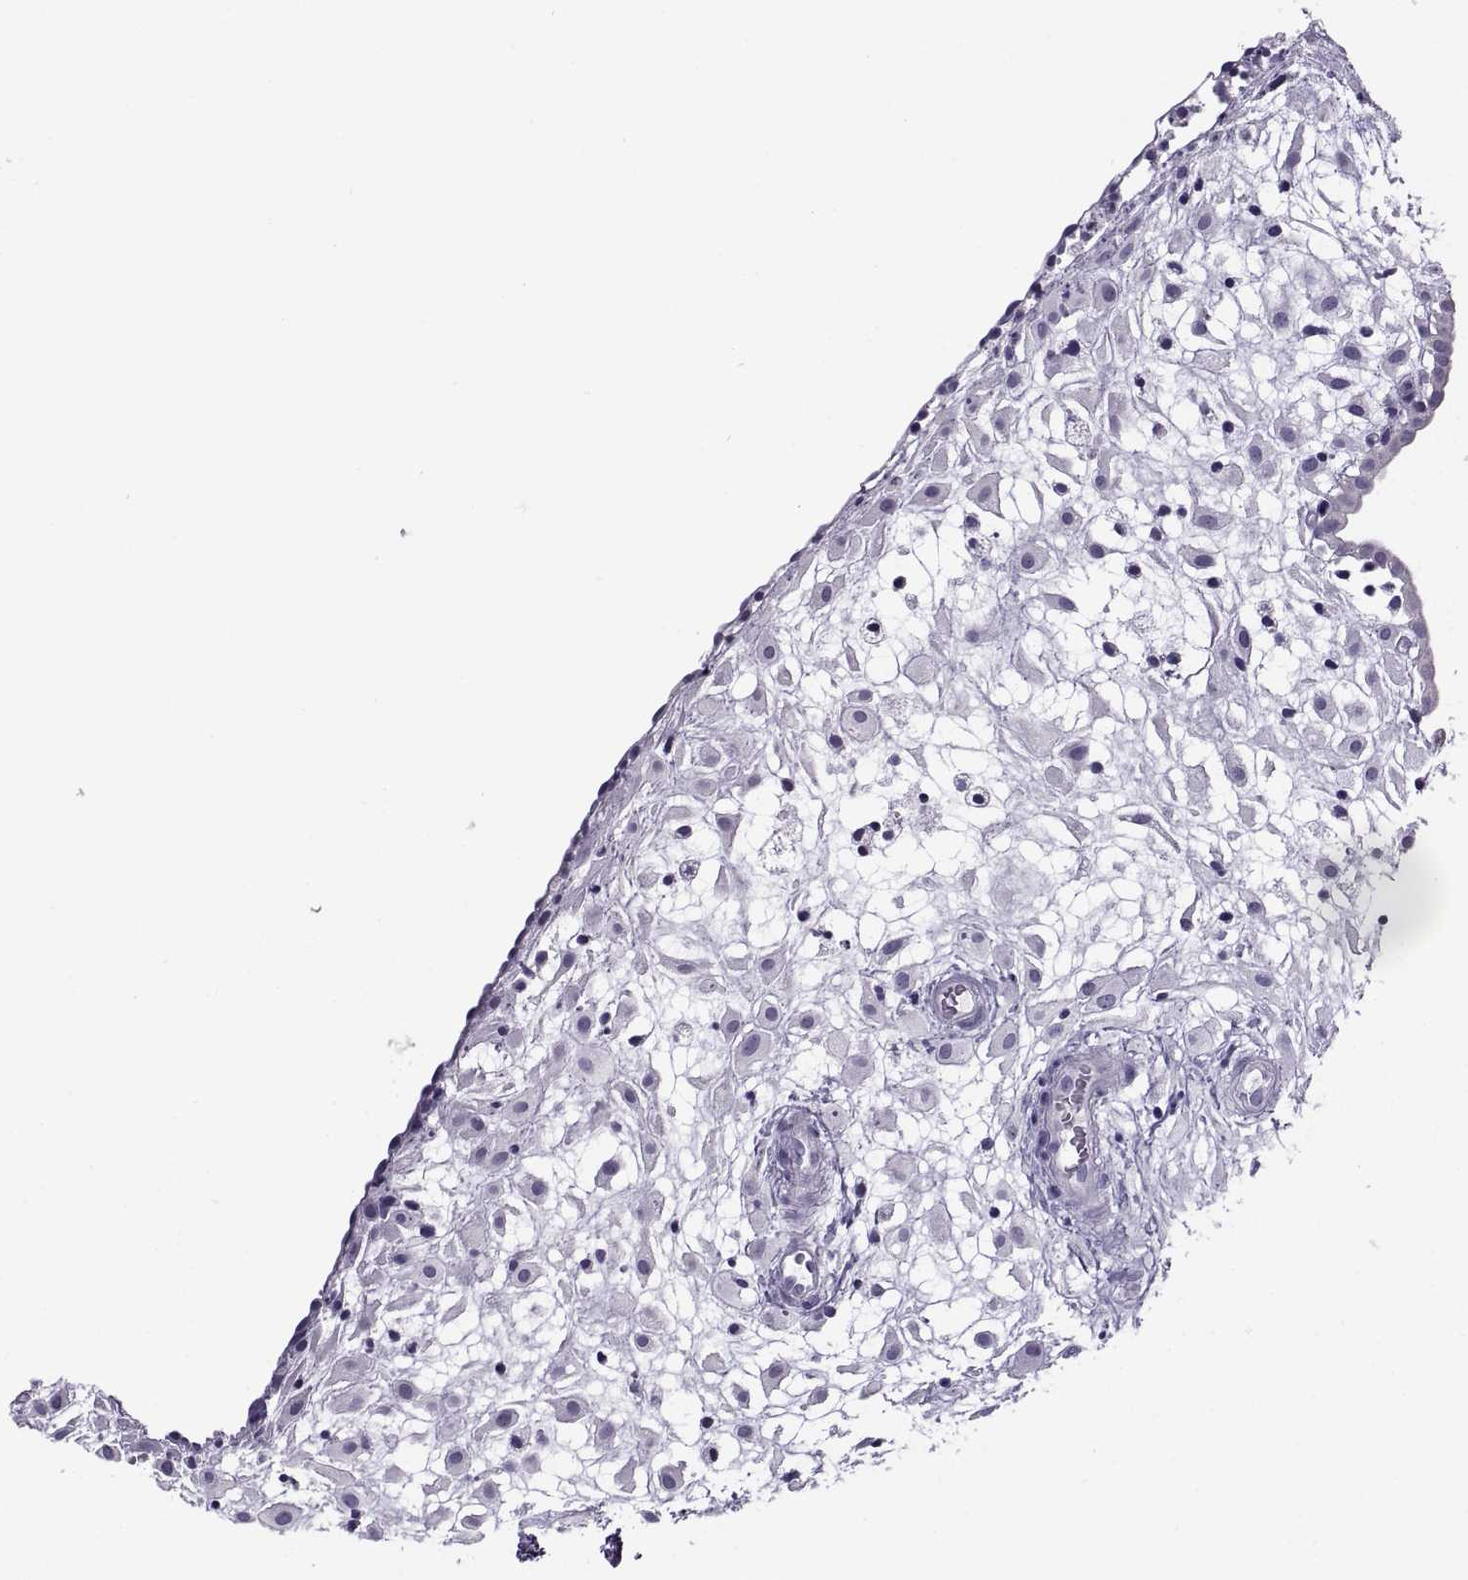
{"staining": {"intensity": "negative", "quantity": "none", "location": "none"}, "tissue": "placenta", "cell_type": "Decidual cells", "image_type": "normal", "snomed": [{"axis": "morphology", "description": "Normal tissue, NOS"}, {"axis": "topography", "description": "Placenta"}], "caption": "Placenta was stained to show a protein in brown. There is no significant staining in decidual cells. (Stains: DAB immunohistochemistry (IHC) with hematoxylin counter stain, Microscopy: brightfield microscopy at high magnification).", "gene": "RLBP1", "patient": {"sex": "female", "age": 24}}